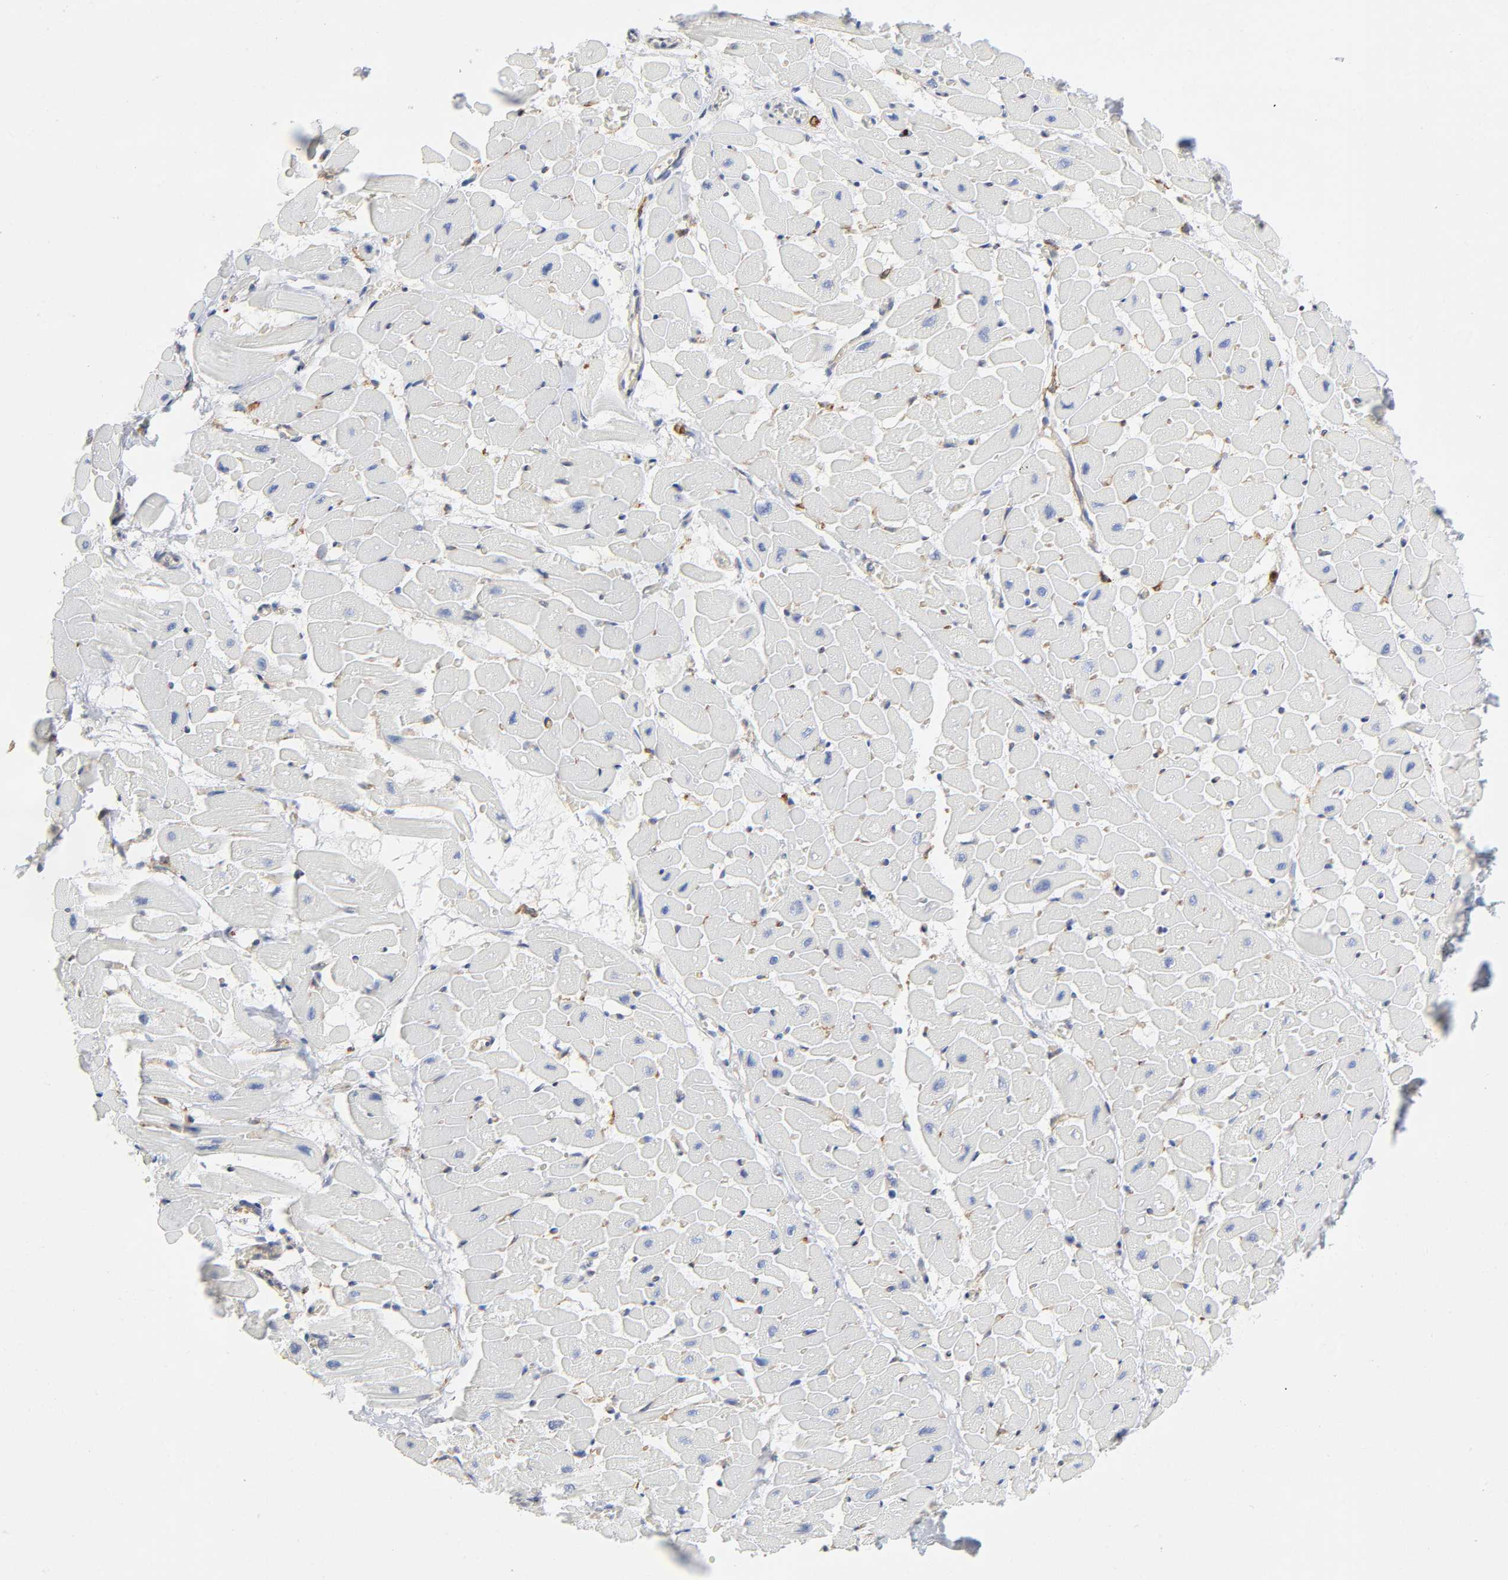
{"staining": {"intensity": "negative", "quantity": "none", "location": "none"}, "tissue": "heart muscle", "cell_type": "Cardiomyocytes", "image_type": "normal", "snomed": [{"axis": "morphology", "description": "Normal tissue, NOS"}, {"axis": "topography", "description": "Heart"}], "caption": "Cardiomyocytes show no significant protein positivity in normal heart muscle.", "gene": "LYN", "patient": {"sex": "male", "age": 45}}